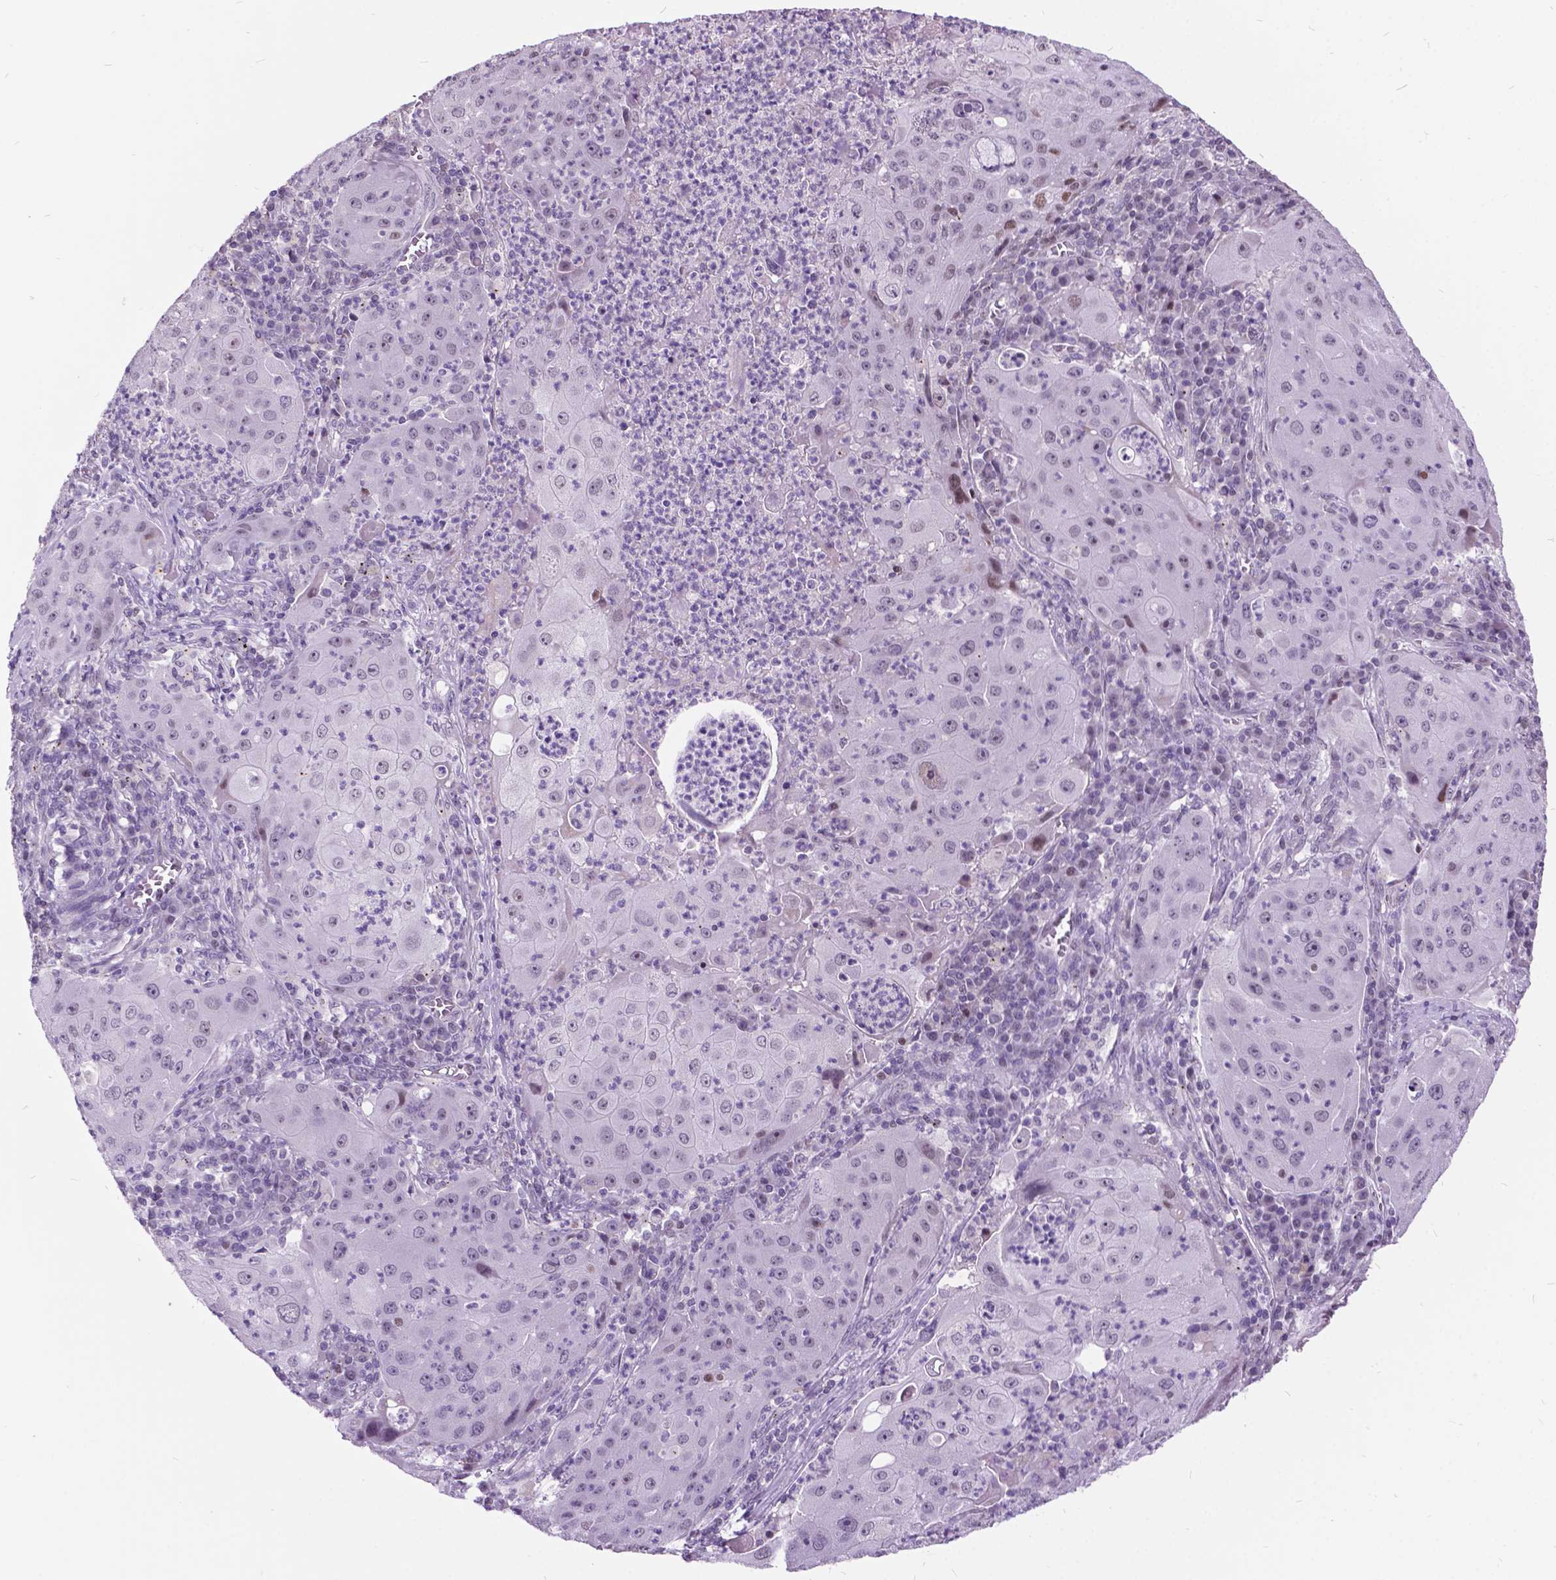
{"staining": {"intensity": "negative", "quantity": "none", "location": "none"}, "tissue": "lung cancer", "cell_type": "Tumor cells", "image_type": "cancer", "snomed": [{"axis": "morphology", "description": "Squamous cell carcinoma, NOS"}, {"axis": "topography", "description": "Lung"}], "caption": "An immunohistochemistry (IHC) histopathology image of lung cancer is shown. There is no staining in tumor cells of lung cancer. (DAB IHC with hematoxylin counter stain).", "gene": "DPF3", "patient": {"sex": "female", "age": 59}}